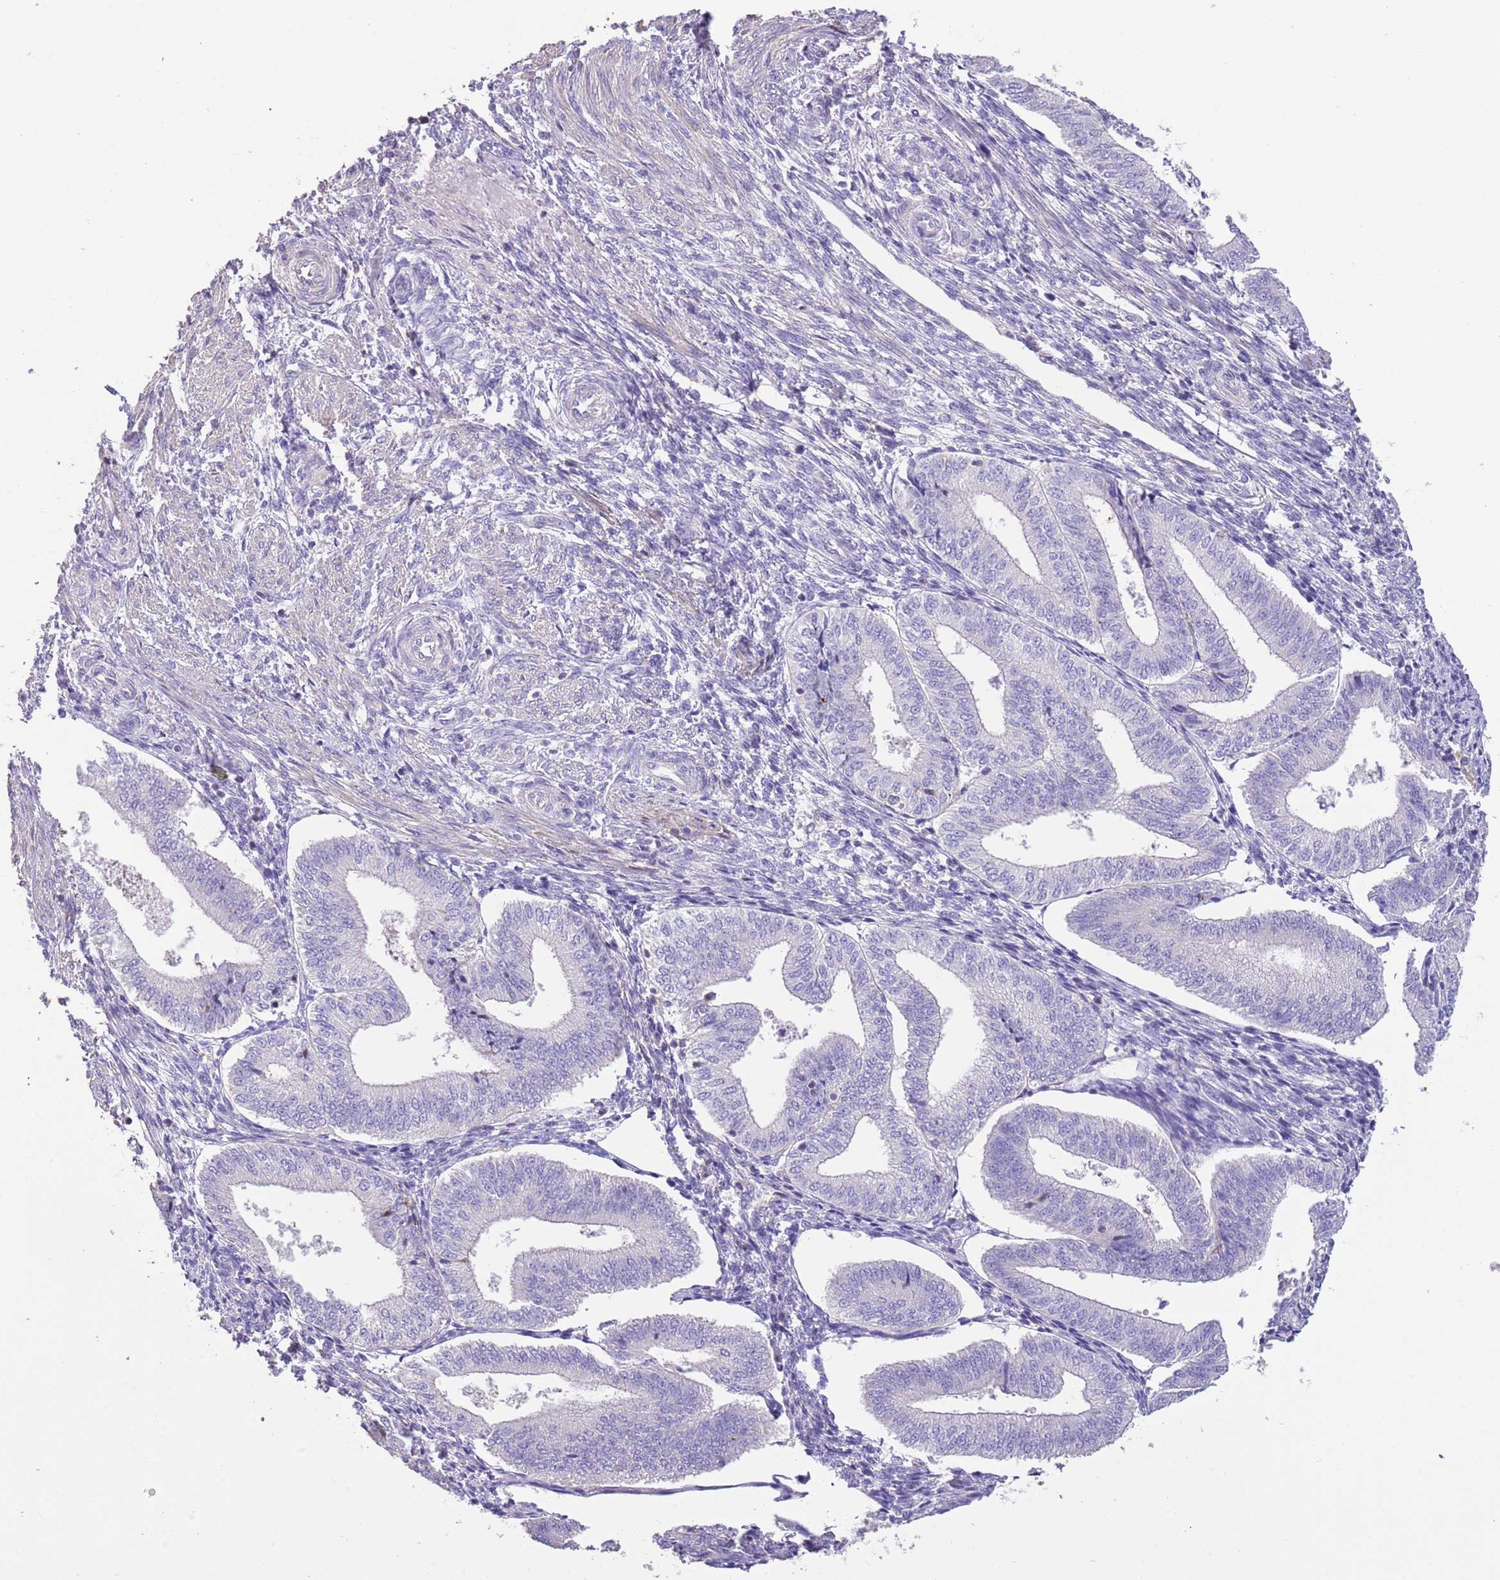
{"staining": {"intensity": "negative", "quantity": "none", "location": "none"}, "tissue": "endometrium", "cell_type": "Cells in endometrial stroma", "image_type": "normal", "snomed": [{"axis": "morphology", "description": "Normal tissue, NOS"}, {"axis": "topography", "description": "Endometrium"}], "caption": "A micrograph of human endometrium is negative for staining in cells in endometrial stroma. Nuclei are stained in blue.", "gene": "SFTPA1", "patient": {"sex": "female", "age": 34}}